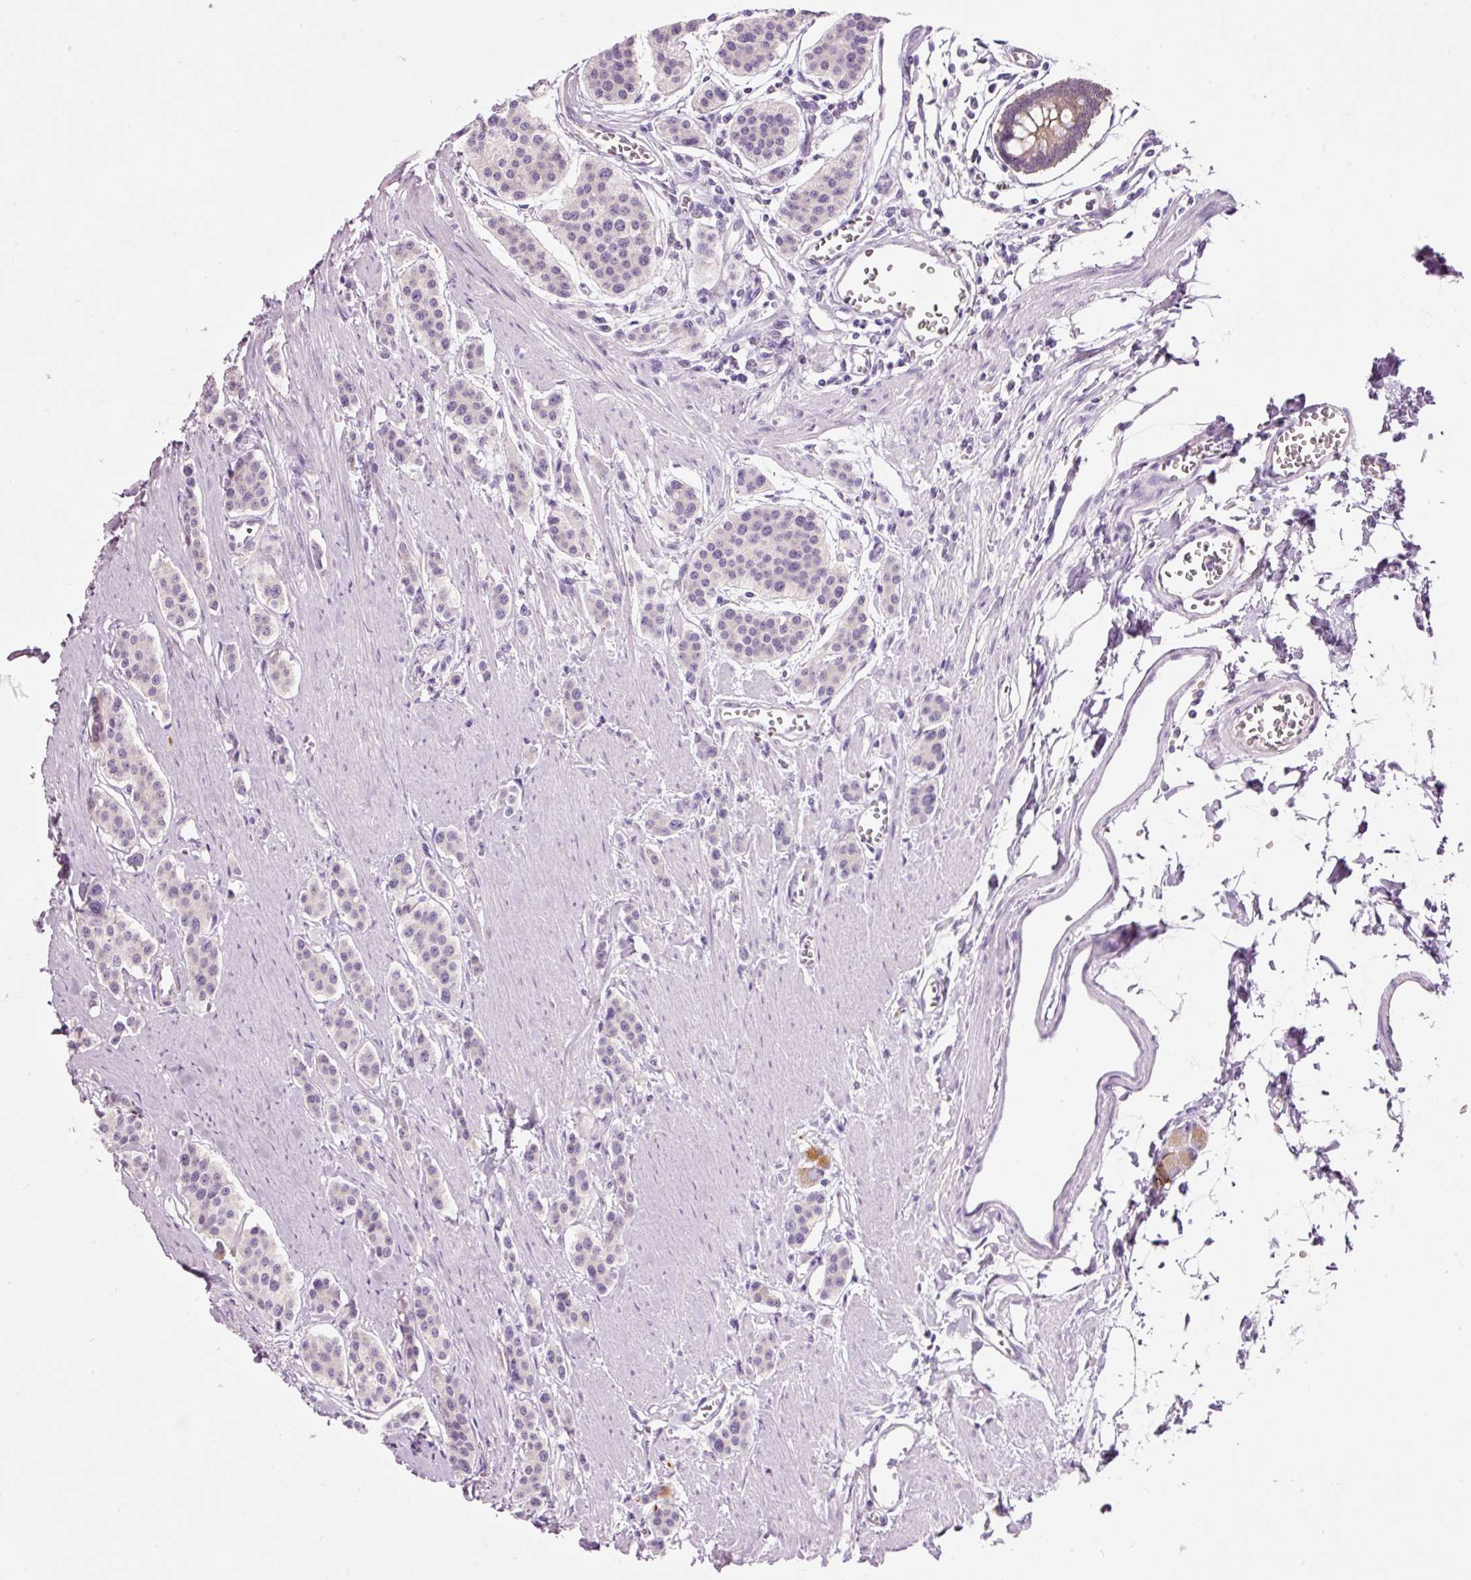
{"staining": {"intensity": "negative", "quantity": "none", "location": "none"}, "tissue": "carcinoid", "cell_type": "Tumor cells", "image_type": "cancer", "snomed": [{"axis": "morphology", "description": "Carcinoid, malignant, NOS"}, {"axis": "topography", "description": "Small intestine"}], "caption": "Tumor cells show no significant expression in carcinoid.", "gene": "DHRS11", "patient": {"sex": "male", "age": 60}}